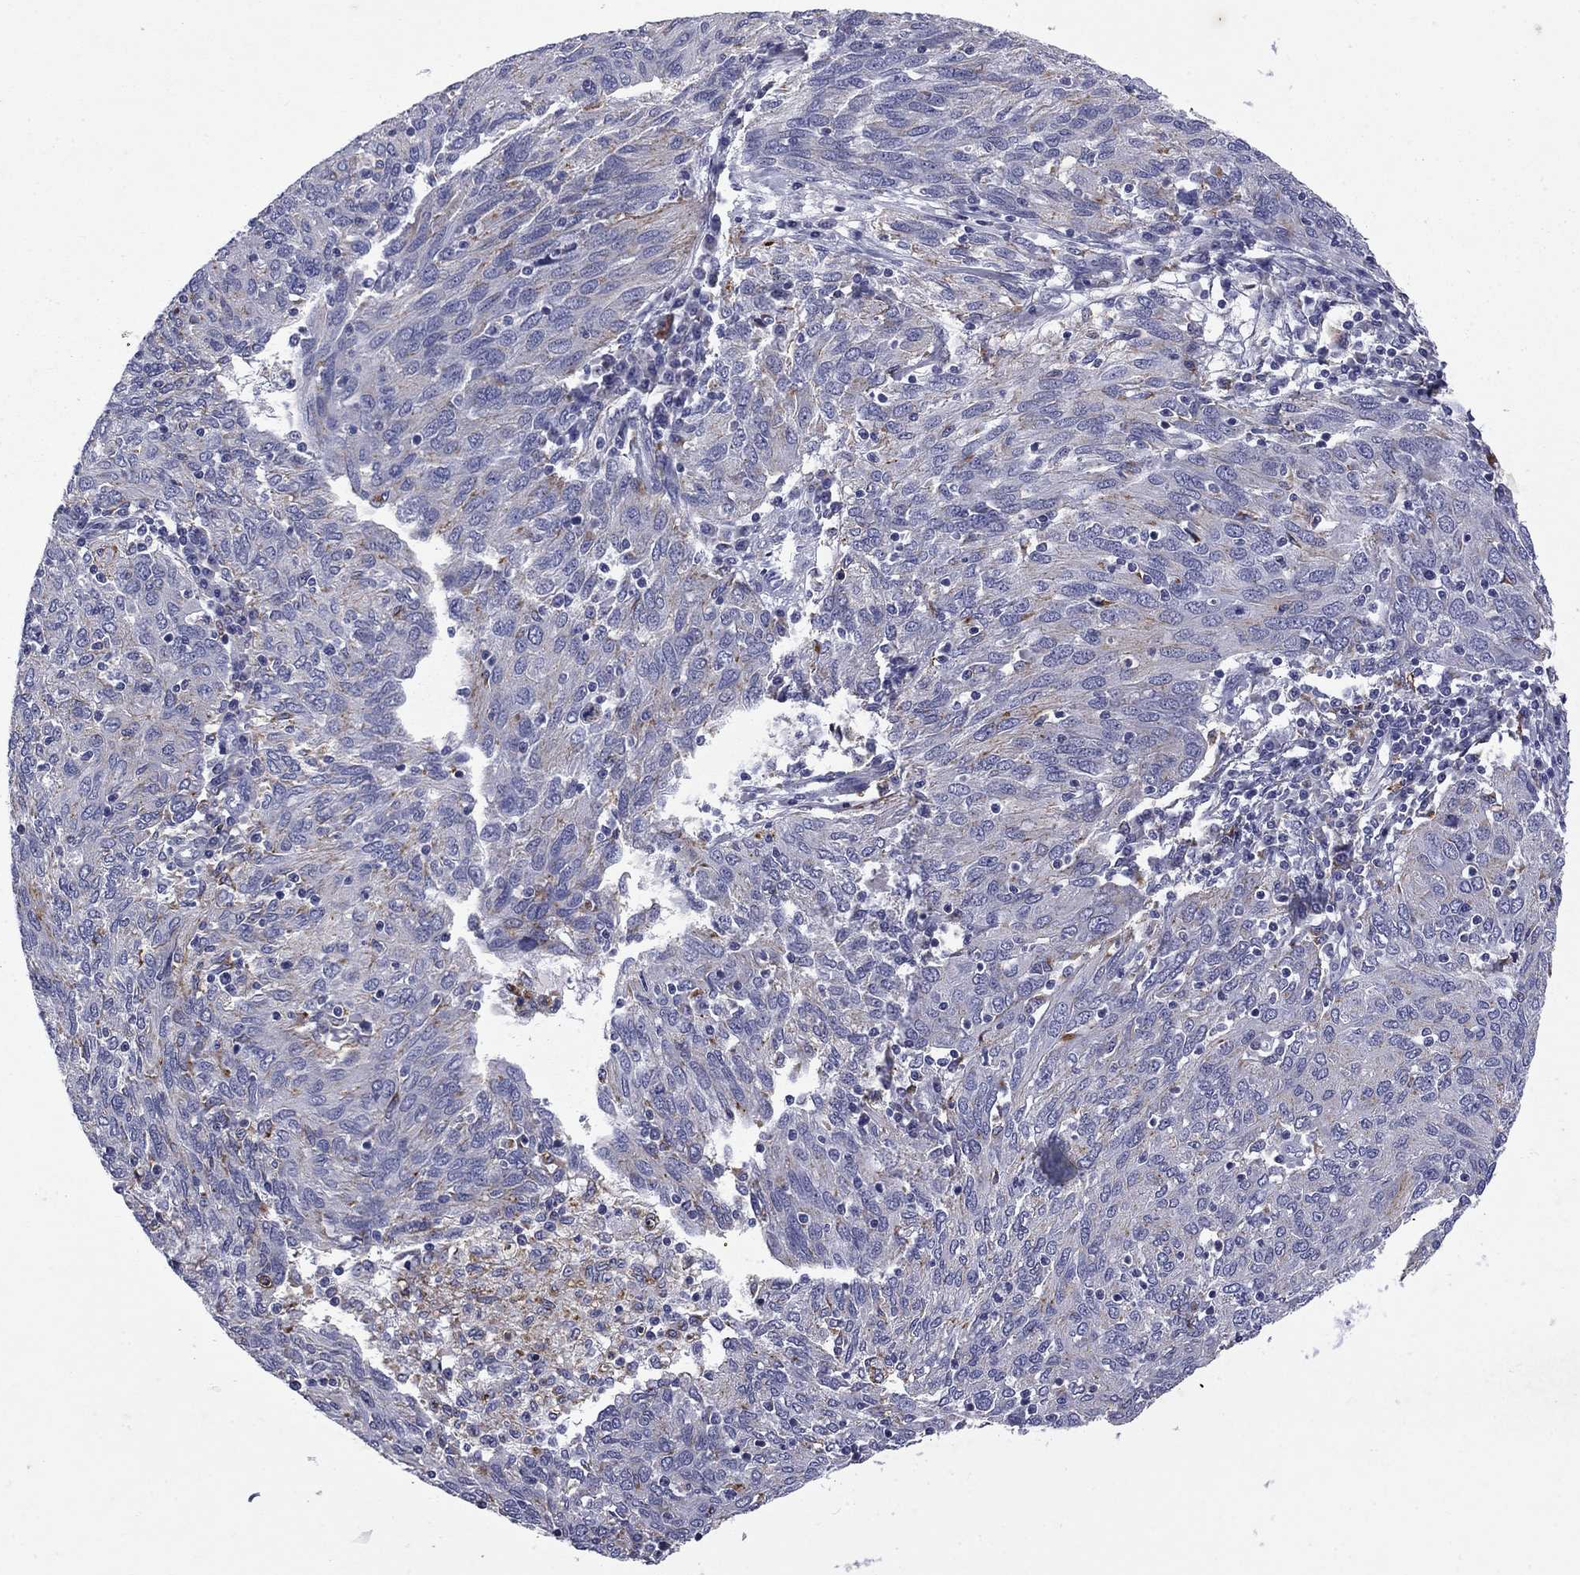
{"staining": {"intensity": "negative", "quantity": "none", "location": "none"}, "tissue": "ovarian cancer", "cell_type": "Tumor cells", "image_type": "cancer", "snomed": [{"axis": "morphology", "description": "Carcinoma, endometroid"}, {"axis": "topography", "description": "Ovary"}], "caption": "IHC photomicrograph of ovarian cancer stained for a protein (brown), which reveals no positivity in tumor cells.", "gene": "MADCAM1", "patient": {"sex": "female", "age": 50}}